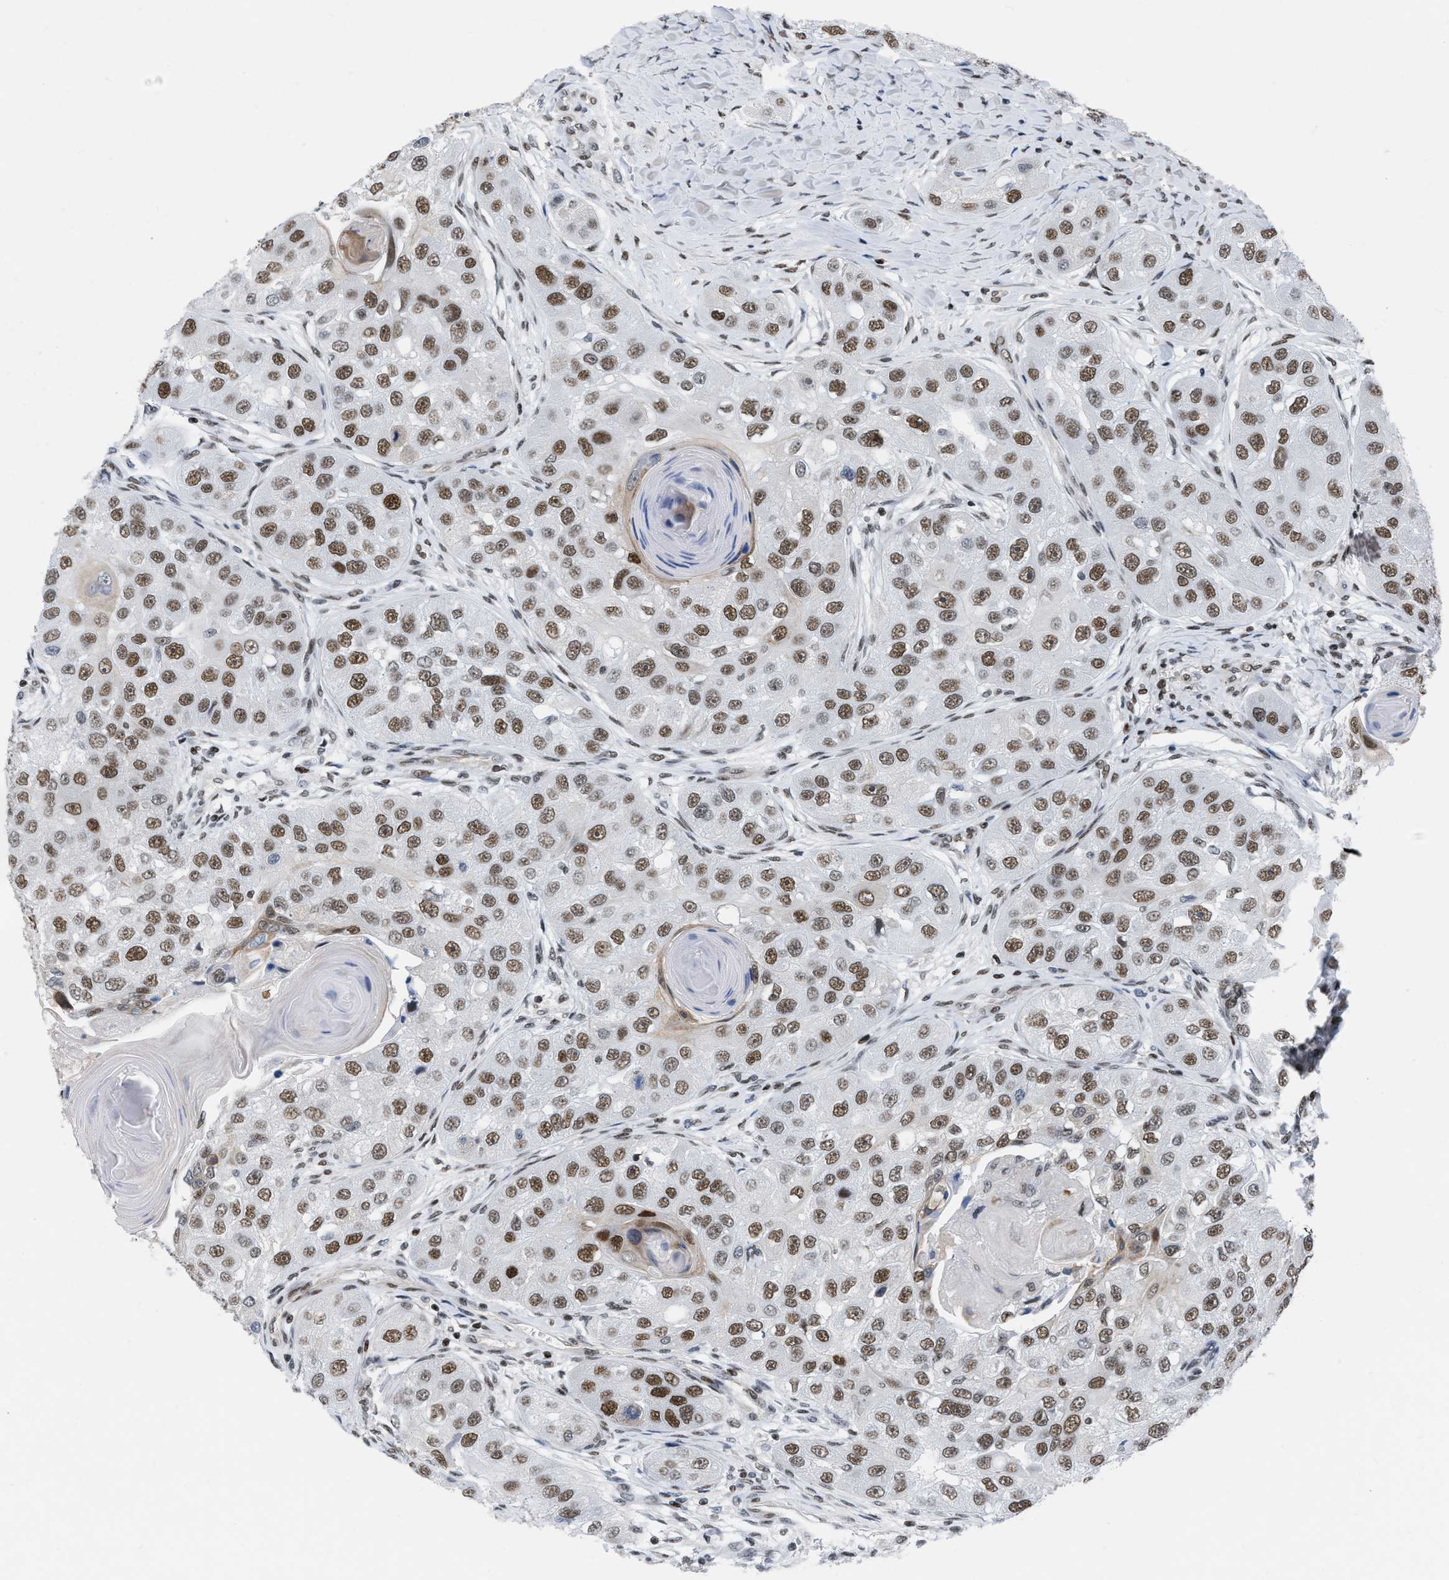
{"staining": {"intensity": "strong", "quantity": "25%-75%", "location": "nuclear"}, "tissue": "head and neck cancer", "cell_type": "Tumor cells", "image_type": "cancer", "snomed": [{"axis": "morphology", "description": "Normal tissue, NOS"}, {"axis": "morphology", "description": "Squamous cell carcinoma, NOS"}, {"axis": "topography", "description": "Skeletal muscle"}, {"axis": "topography", "description": "Head-Neck"}], "caption": "This is a micrograph of immunohistochemistry staining of head and neck cancer (squamous cell carcinoma), which shows strong positivity in the nuclear of tumor cells.", "gene": "MIER1", "patient": {"sex": "male", "age": 51}}